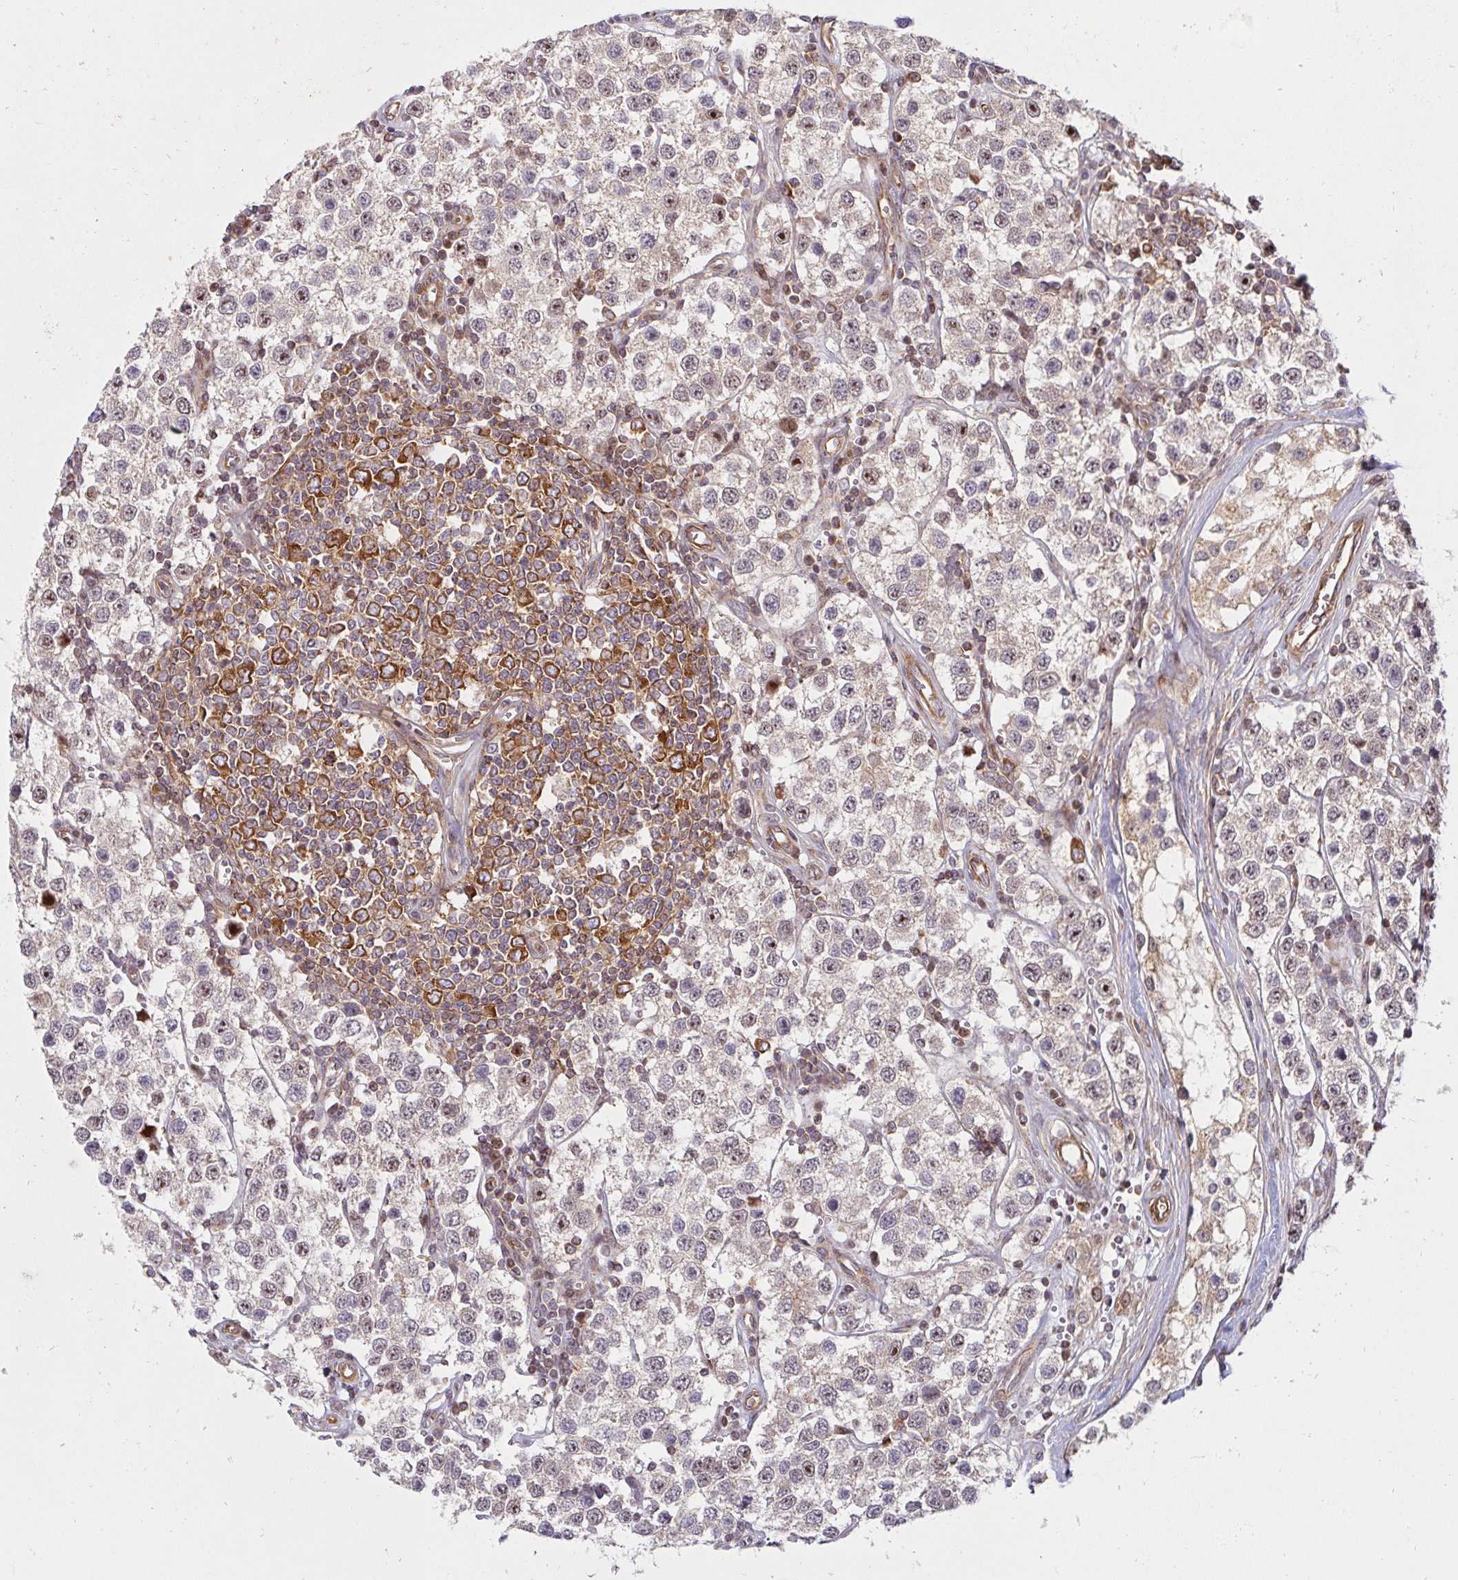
{"staining": {"intensity": "weak", "quantity": "<25%", "location": "cytoplasmic/membranous"}, "tissue": "testis cancer", "cell_type": "Tumor cells", "image_type": "cancer", "snomed": [{"axis": "morphology", "description": "Seminoma, NOS"}, {"axis": "topography", "description": "Testis"}], "caption": "Testis cancer (seminoma) was stained to show a protein in brown. There is no significant positivity in tumor cells.", "gene": "BTF3", "patient": {"sex": "male", "age": 34}}